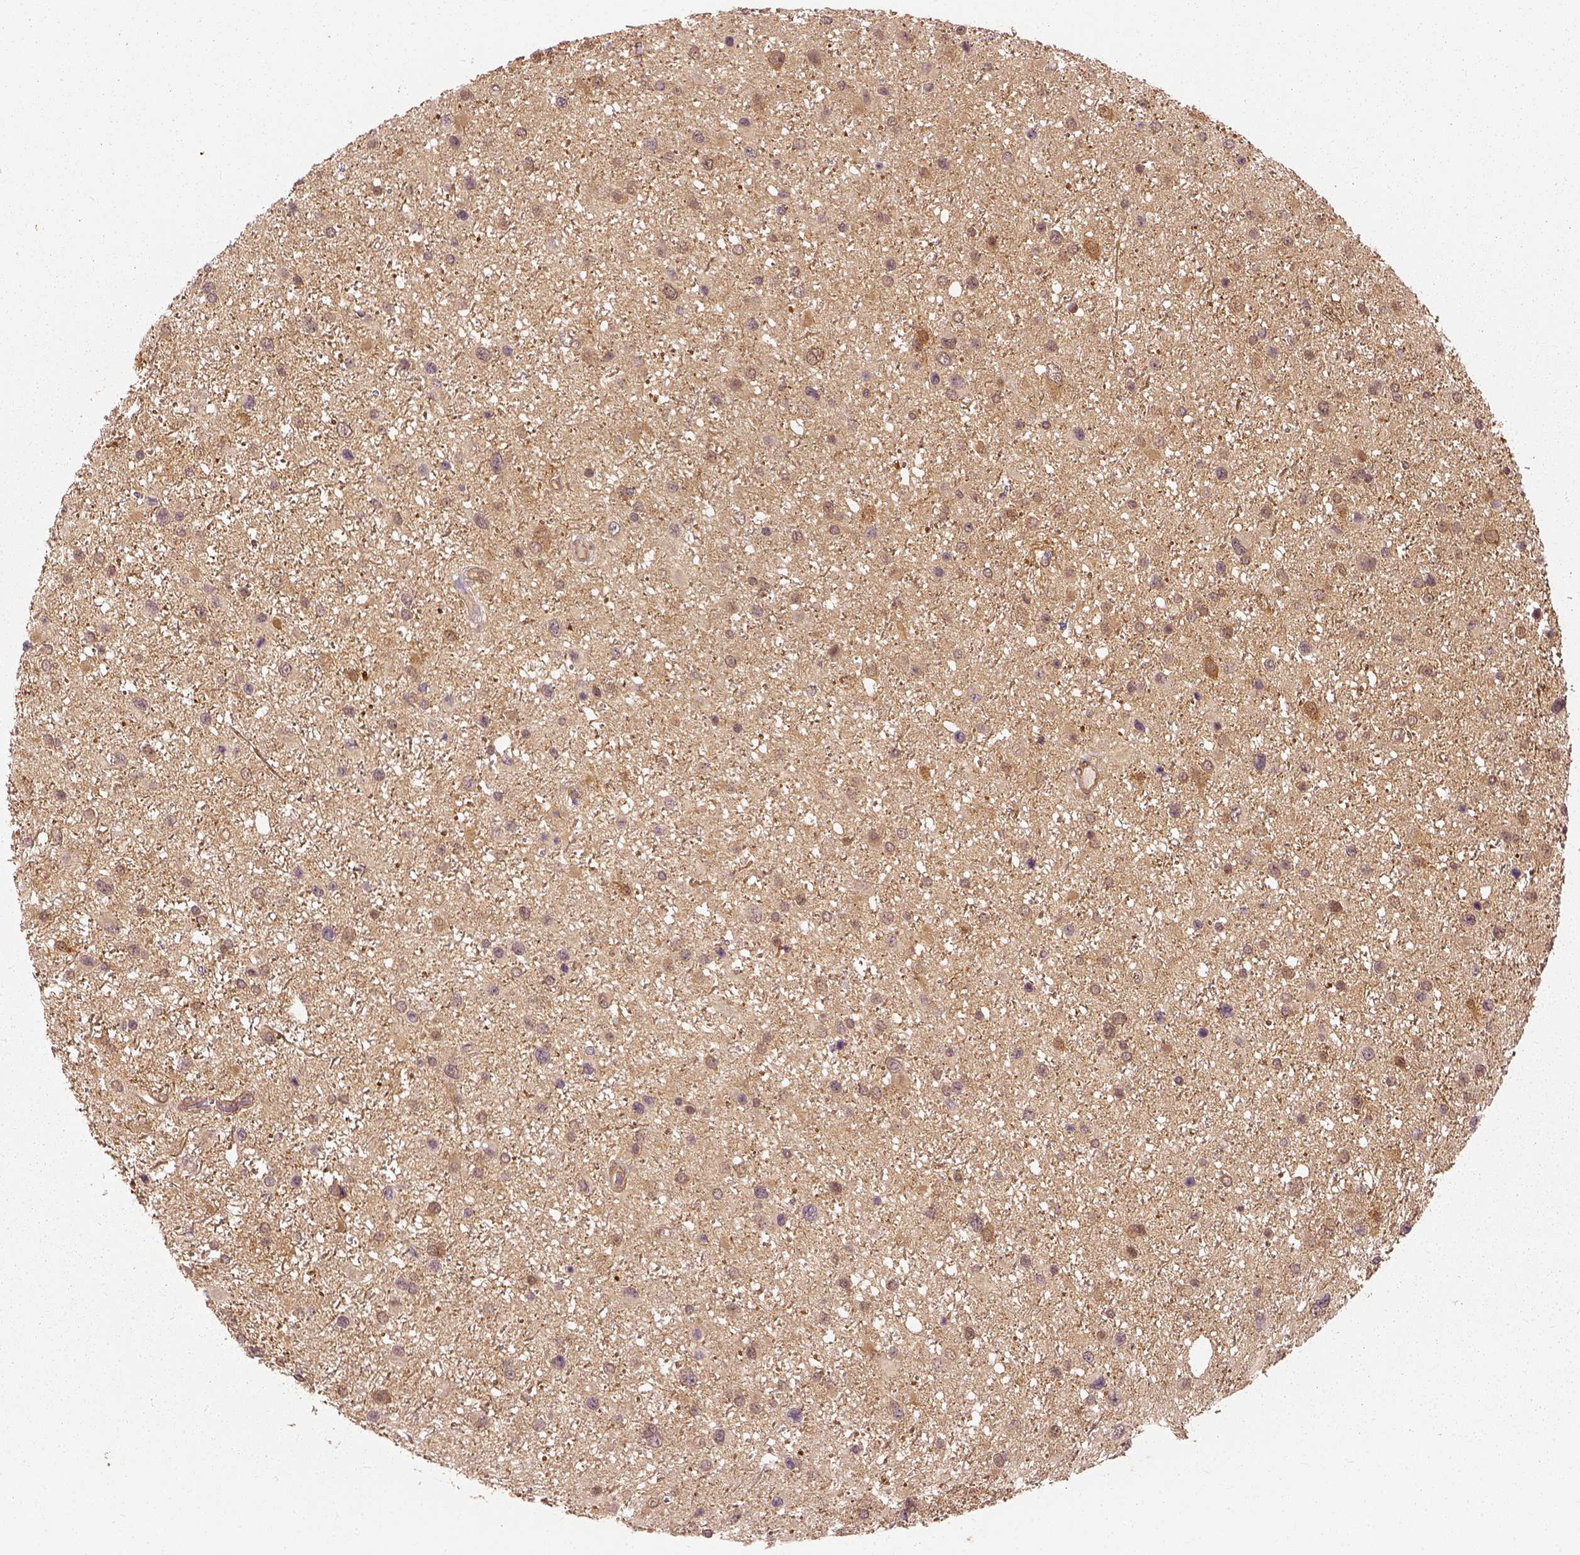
{"staining": {"intensity": "moderate", "quantity": "<25%", "location": "cytoplasmic/membranous"}, "tissue": "glioma", "cell_type": "Tumor cells", "image_type": "cancer", "snomed": [{"axis": "morphology", "description": "Glioma, malignant, Low grade"}, {"axis": "topography", "description": "Brain"}], "caption": "High-power microscopy captured an IHC image of glioma, revealing moderate cytoplasmic/membranous expression in about <25% of tumor cells.", "gene": "GPI", "patient": {"sex": "female", "age": 32}}